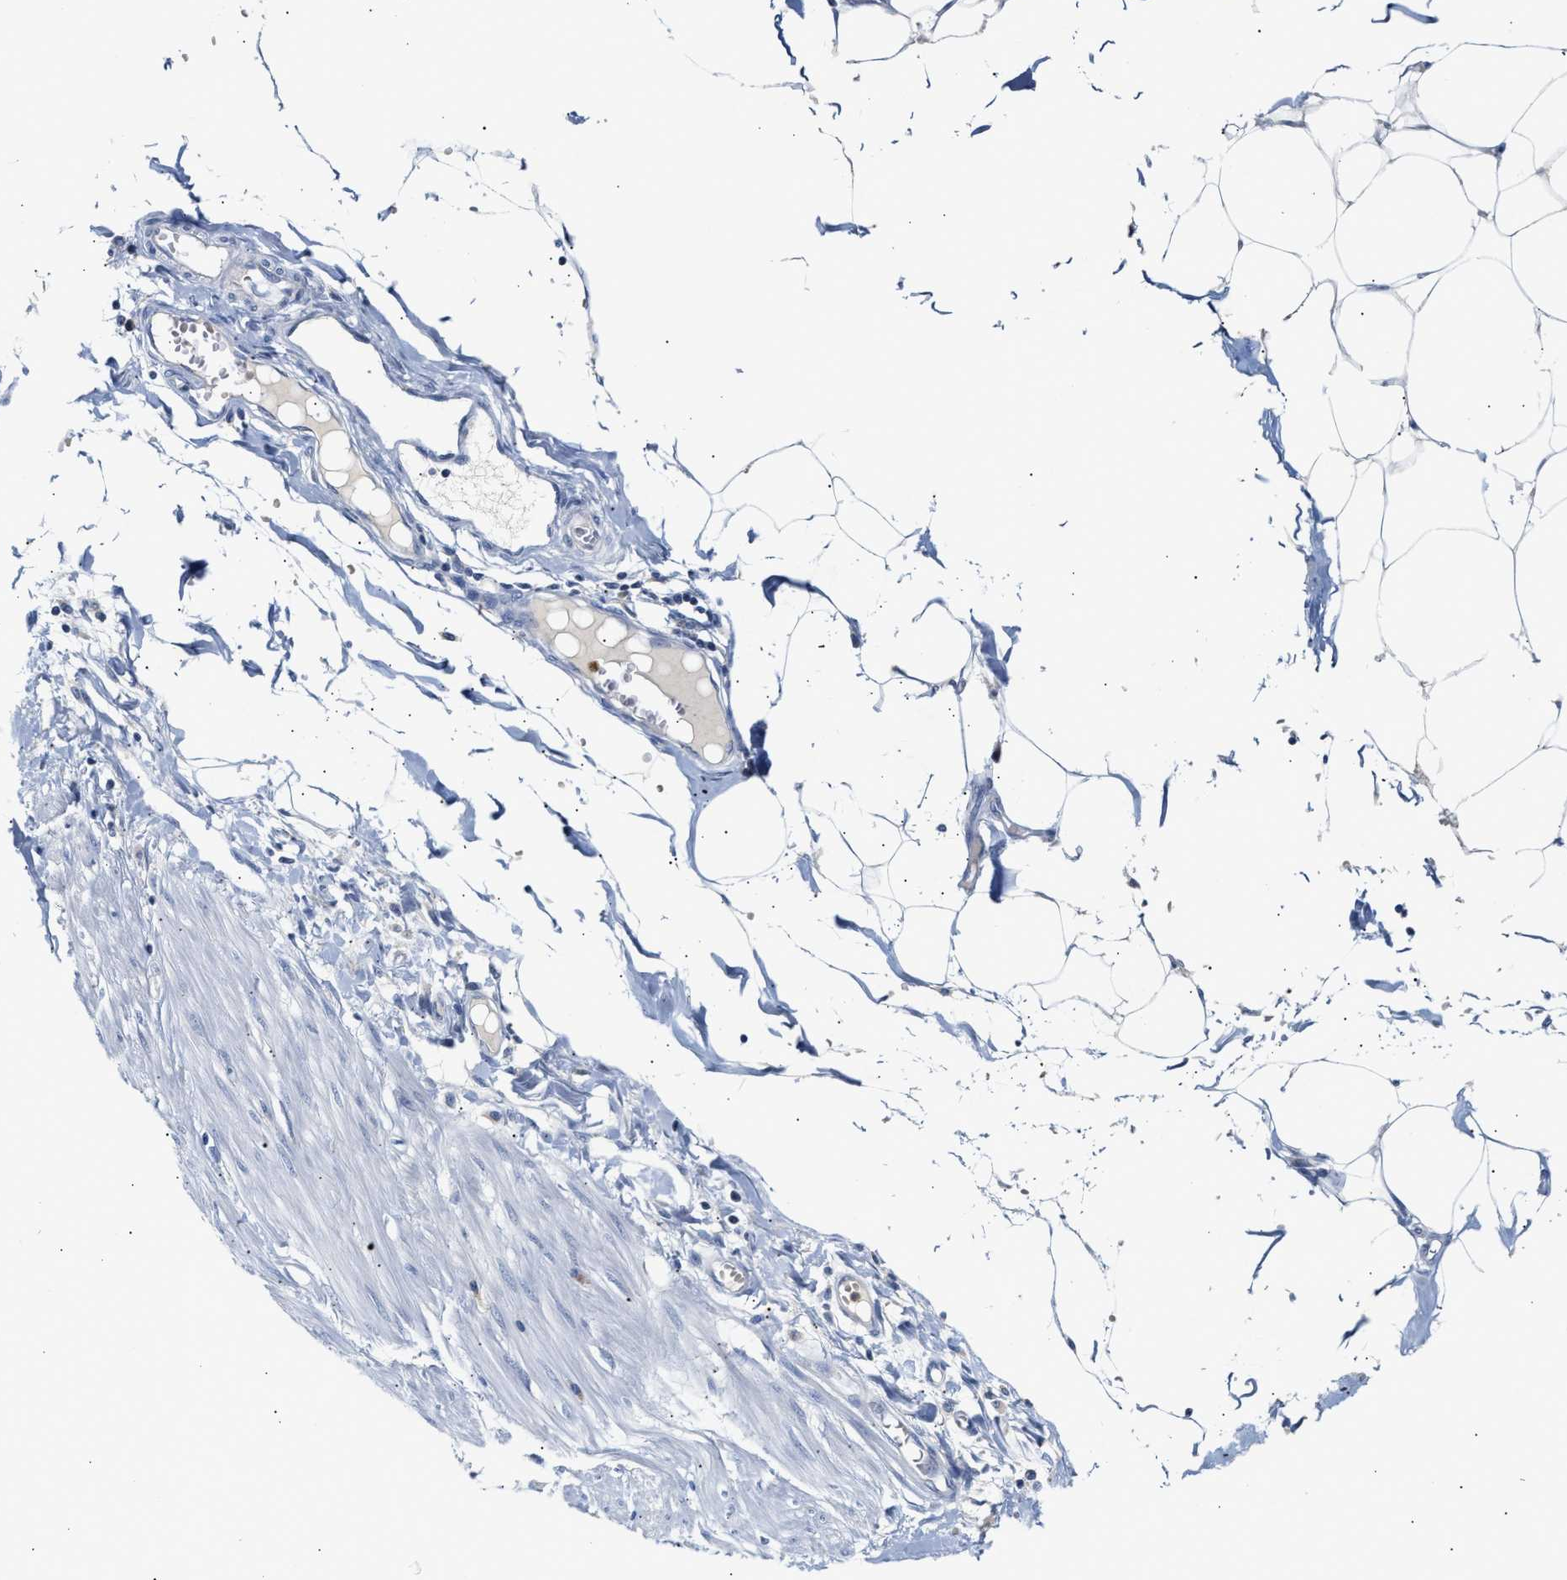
{"staining": {"intensity": "weak", "quantity": "25%-75%", "location": "cytoplasmic/membranous"}, "tissue": "adipose tissue", "cell_type": "Adipocytes", "image_type": "normal", "snomed": [{"axis": "morphology", "description": "Normal tissue, NOS"}, {"axis": "morphology", "description": "Adenocarcinoma, NOS"}, {"axis": "topography", "description": "Colon"}, {"axis": "topography", "description": "Peripheral nerve tissue"}], "caption": "DAB (3,3'-diaminobenzidine) immunohistochemical staining of normal adipose tissue exhibits weak cytoplasmic/membranous protein expression in about 25%-75% of adipocytes.", "gene": "TRIM50", "patient": {"sex": "male", "age": 14}}